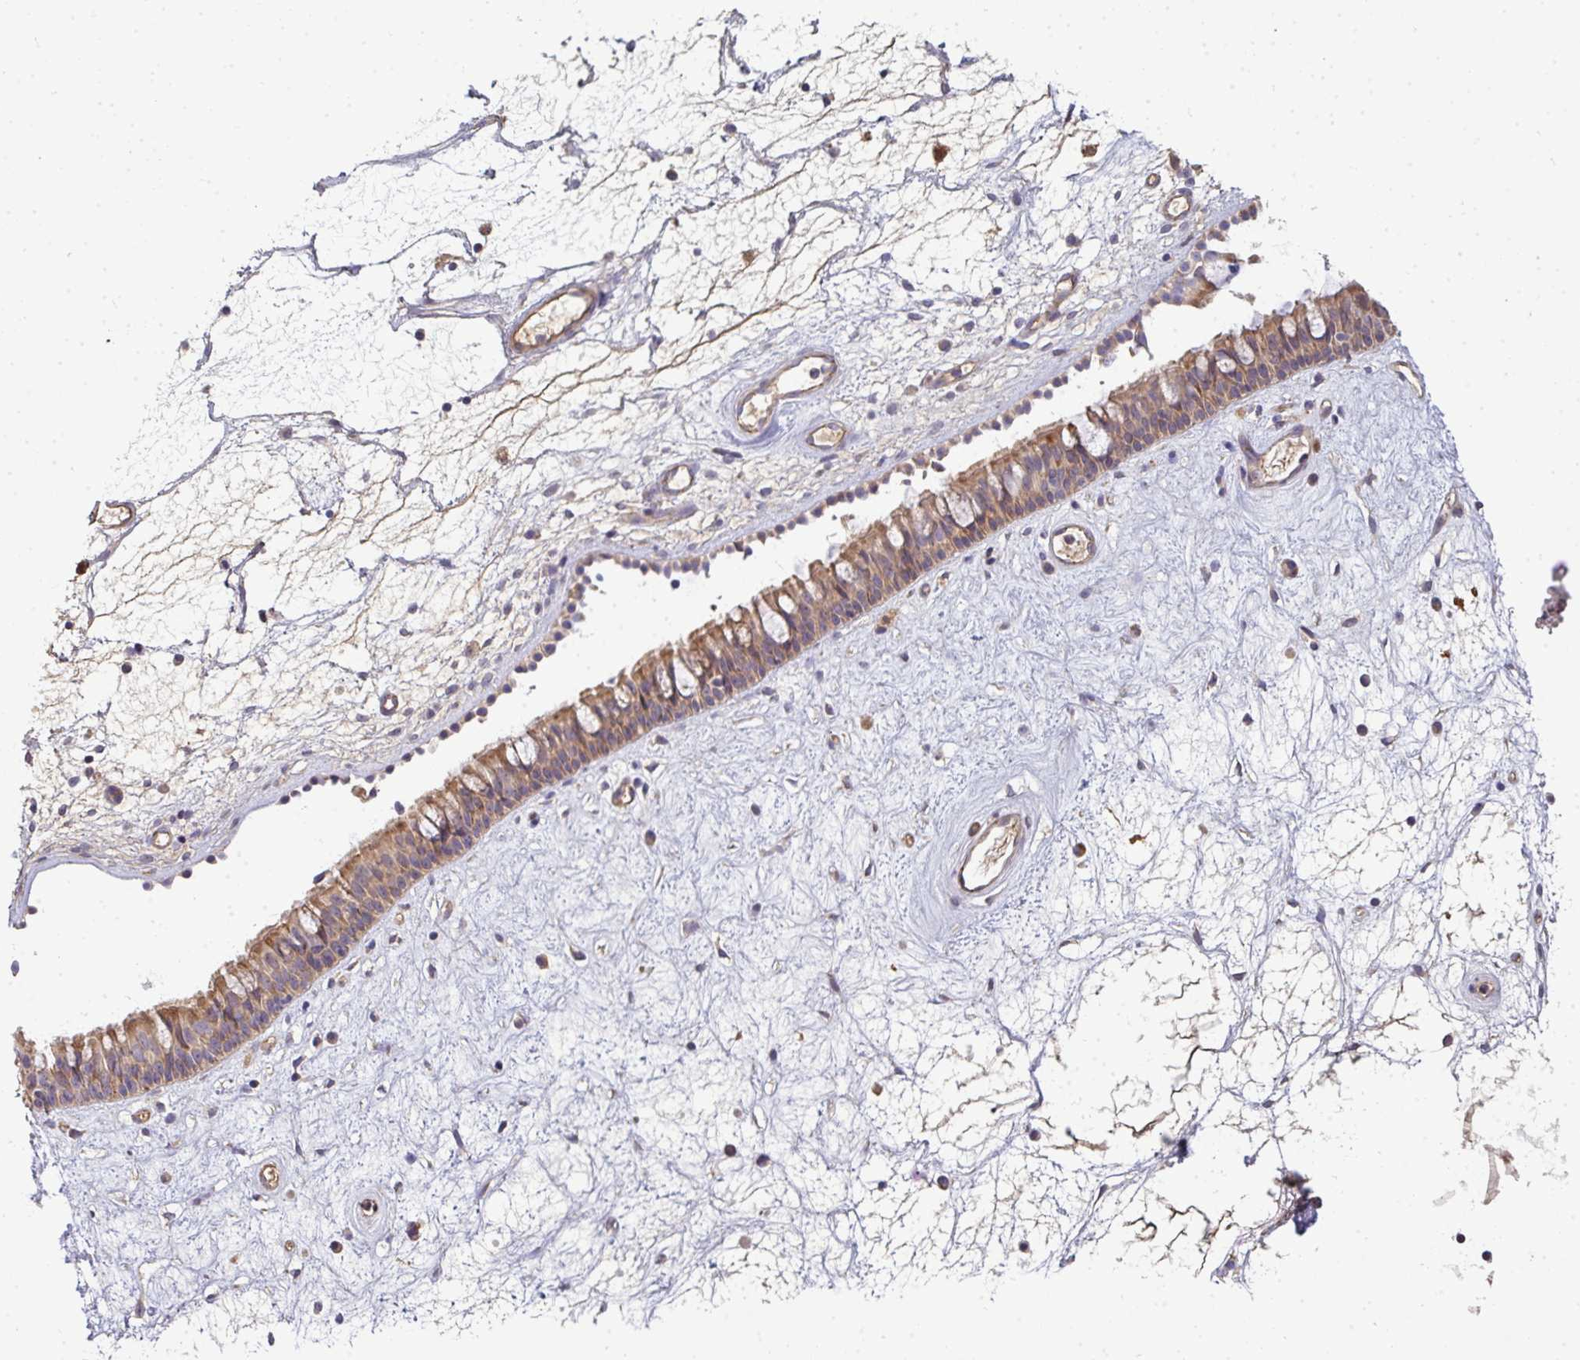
{"staining": {"intensity": "moderate", "quantity": ">75%", "location": "cytoplasmic/membranous"}, "tissue": "nasopharynx", "cell_type": "Respiratory epithelial cells", "image_type": "normal", "snomed": [{"axis": "morphology", "description": "Normal tissue, NOS"}, {"axis": "topography", "description": "Nasopharynx"}], "caption": "The immunohistochemical stain labels moderate cytoplasmic/membranous positivity in respiratory epithelial cells of unremarkable nasopharynx. The staining was performed using DAB to visualize the protein expression in brown, while the nuclei were stained in blue with hematoxylin (Magnification: 20x).", "gene": "B4GALT6", "patient": {"sex": "male", "age": 69}}